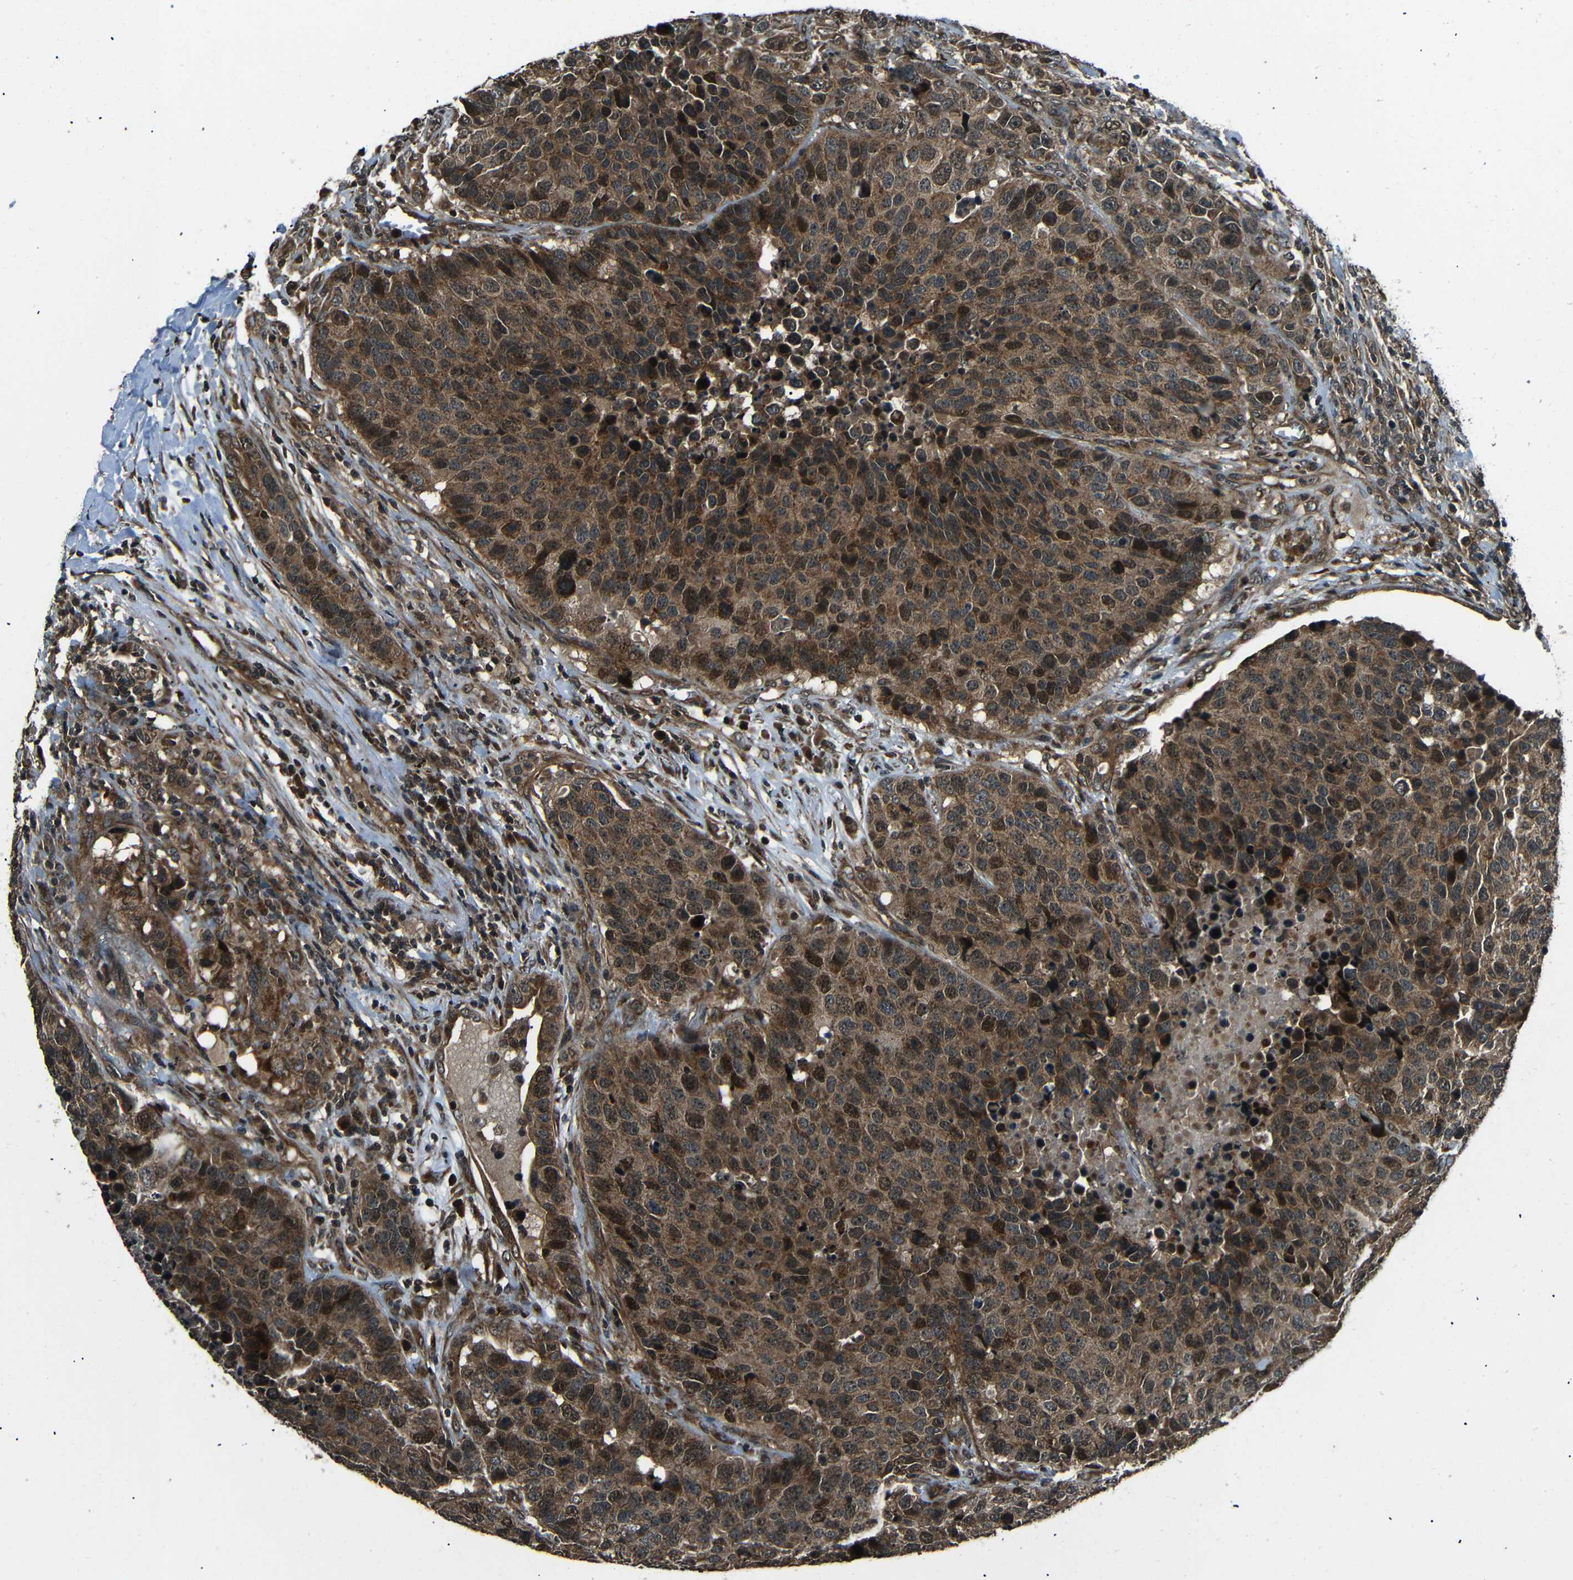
{"staining": {"intensity": "strong", "quantity": ">75%", "location": "cytoplasmic/membranous,nuclear"}, "tissue": "carcinoid", "cell_type": "Tumor cells", "image_type": "cancer", "snomed": [{"axis": "morphology", "description": "Carcinoid, malignant, NOS"}, {"axis": "topography", "description": "Lung"}], "caption": "Brown immunohistochemical staining in carcinoid (malignant) shows strong cytoplasmic/membranous and nuclear expression in about >75% of tumor cells.", "gene": "PLK2", "patient": {"sex": "male", "age": 60}}